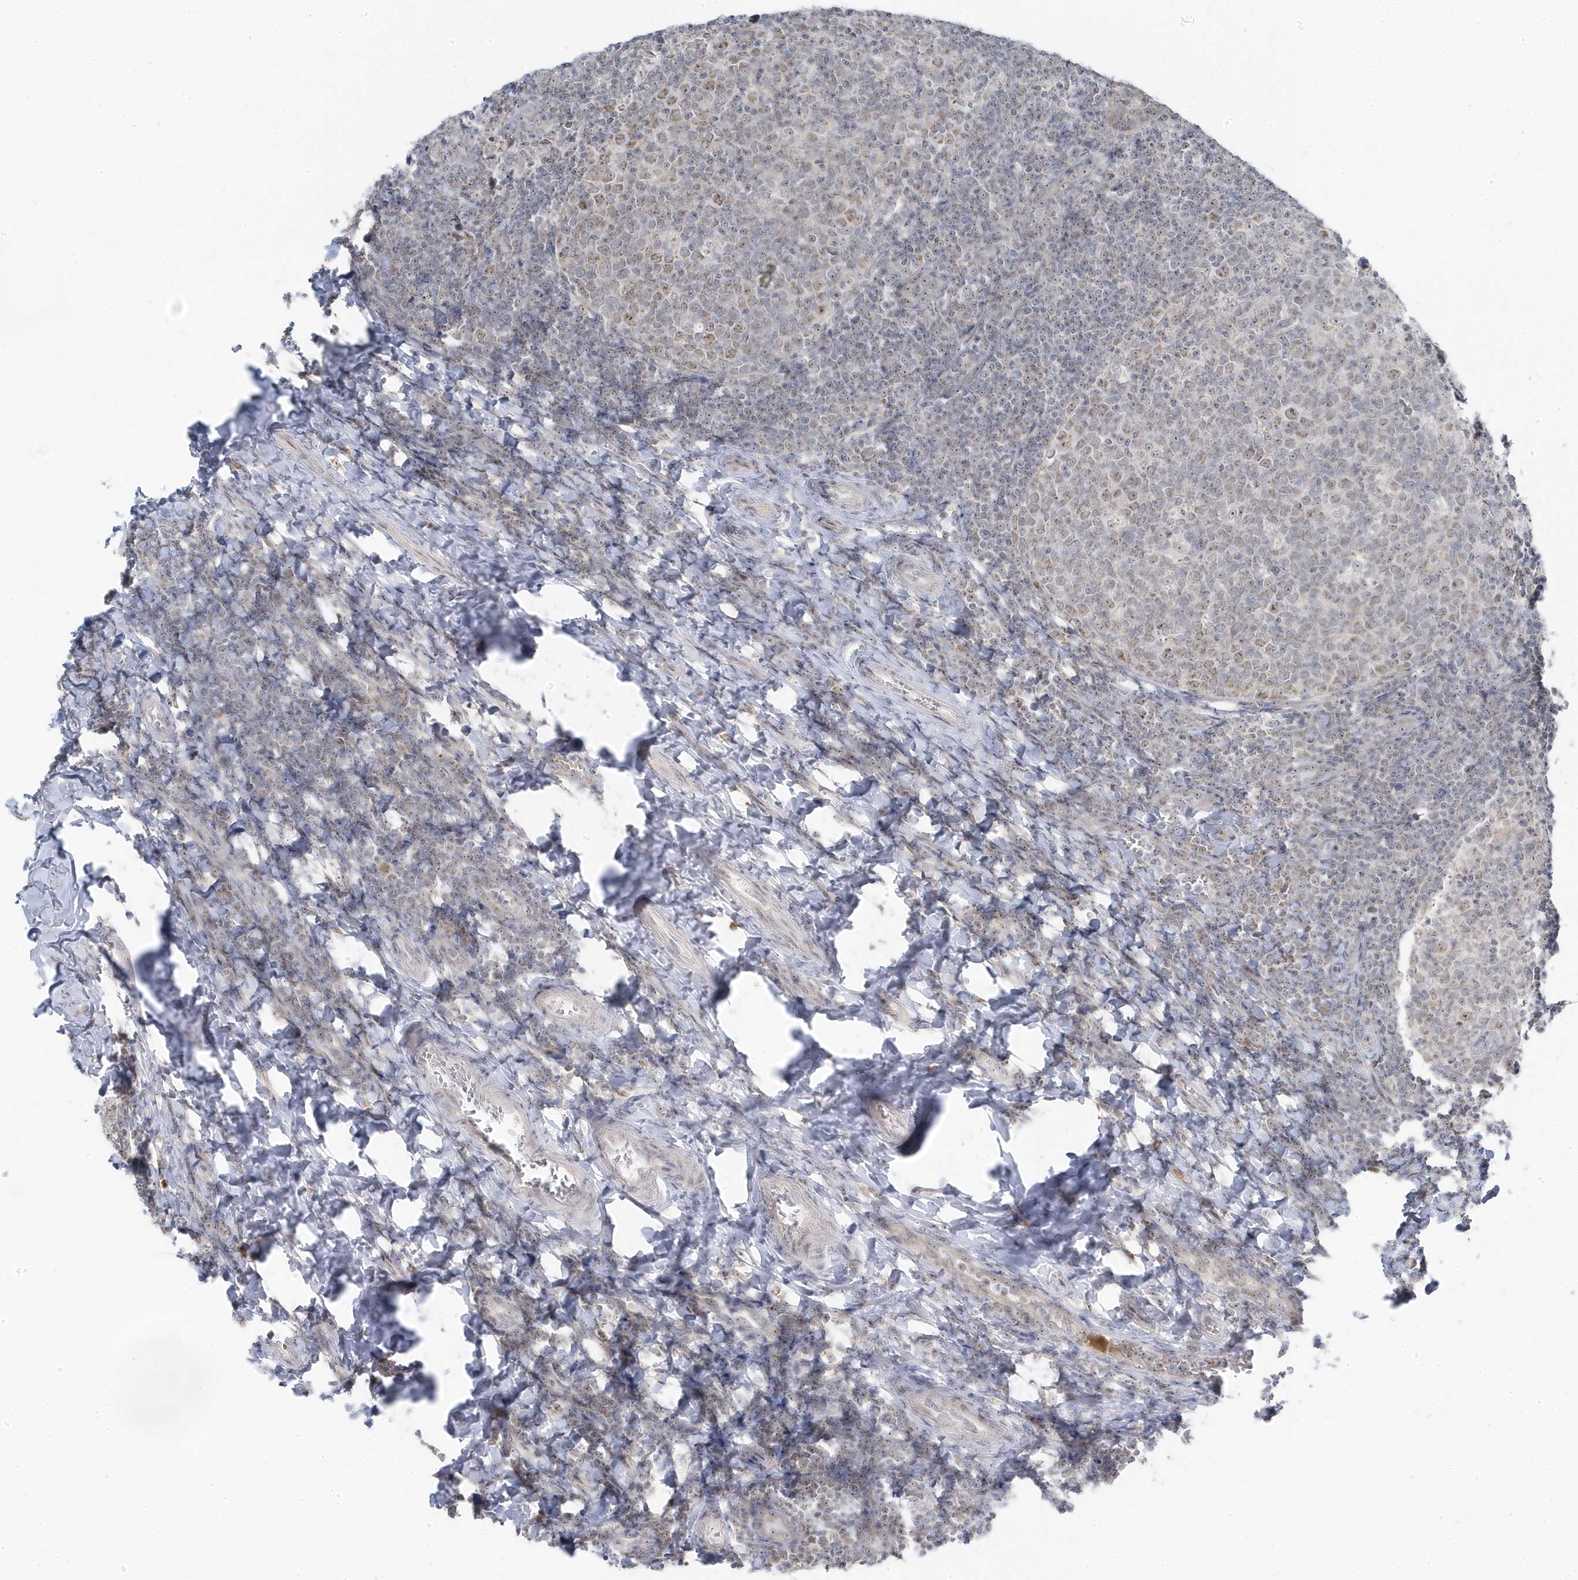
{"staining": {"intensity": "weak", "quantity": "25%-75%", "location": "nuclear"}, "tissue": "tonsil", "cell_type": "Germinal center cells", "image_type": "normal", "snomed": [{"axis": "morphology", "description": "Normal tissue, NOS"}, {"axis": "topography", "description": "Tonsil"}], "caption": "Unremarkable tonsil was stained to show a protein in brown. There is low levels of weak nuclear positivity in approximately 25%-75% of germinal center cells. (DAB = brown stain, brightfield microscopy at high magnification).", "gene": "TSEN15", "patient": {"sex": "female", "age": 19}}